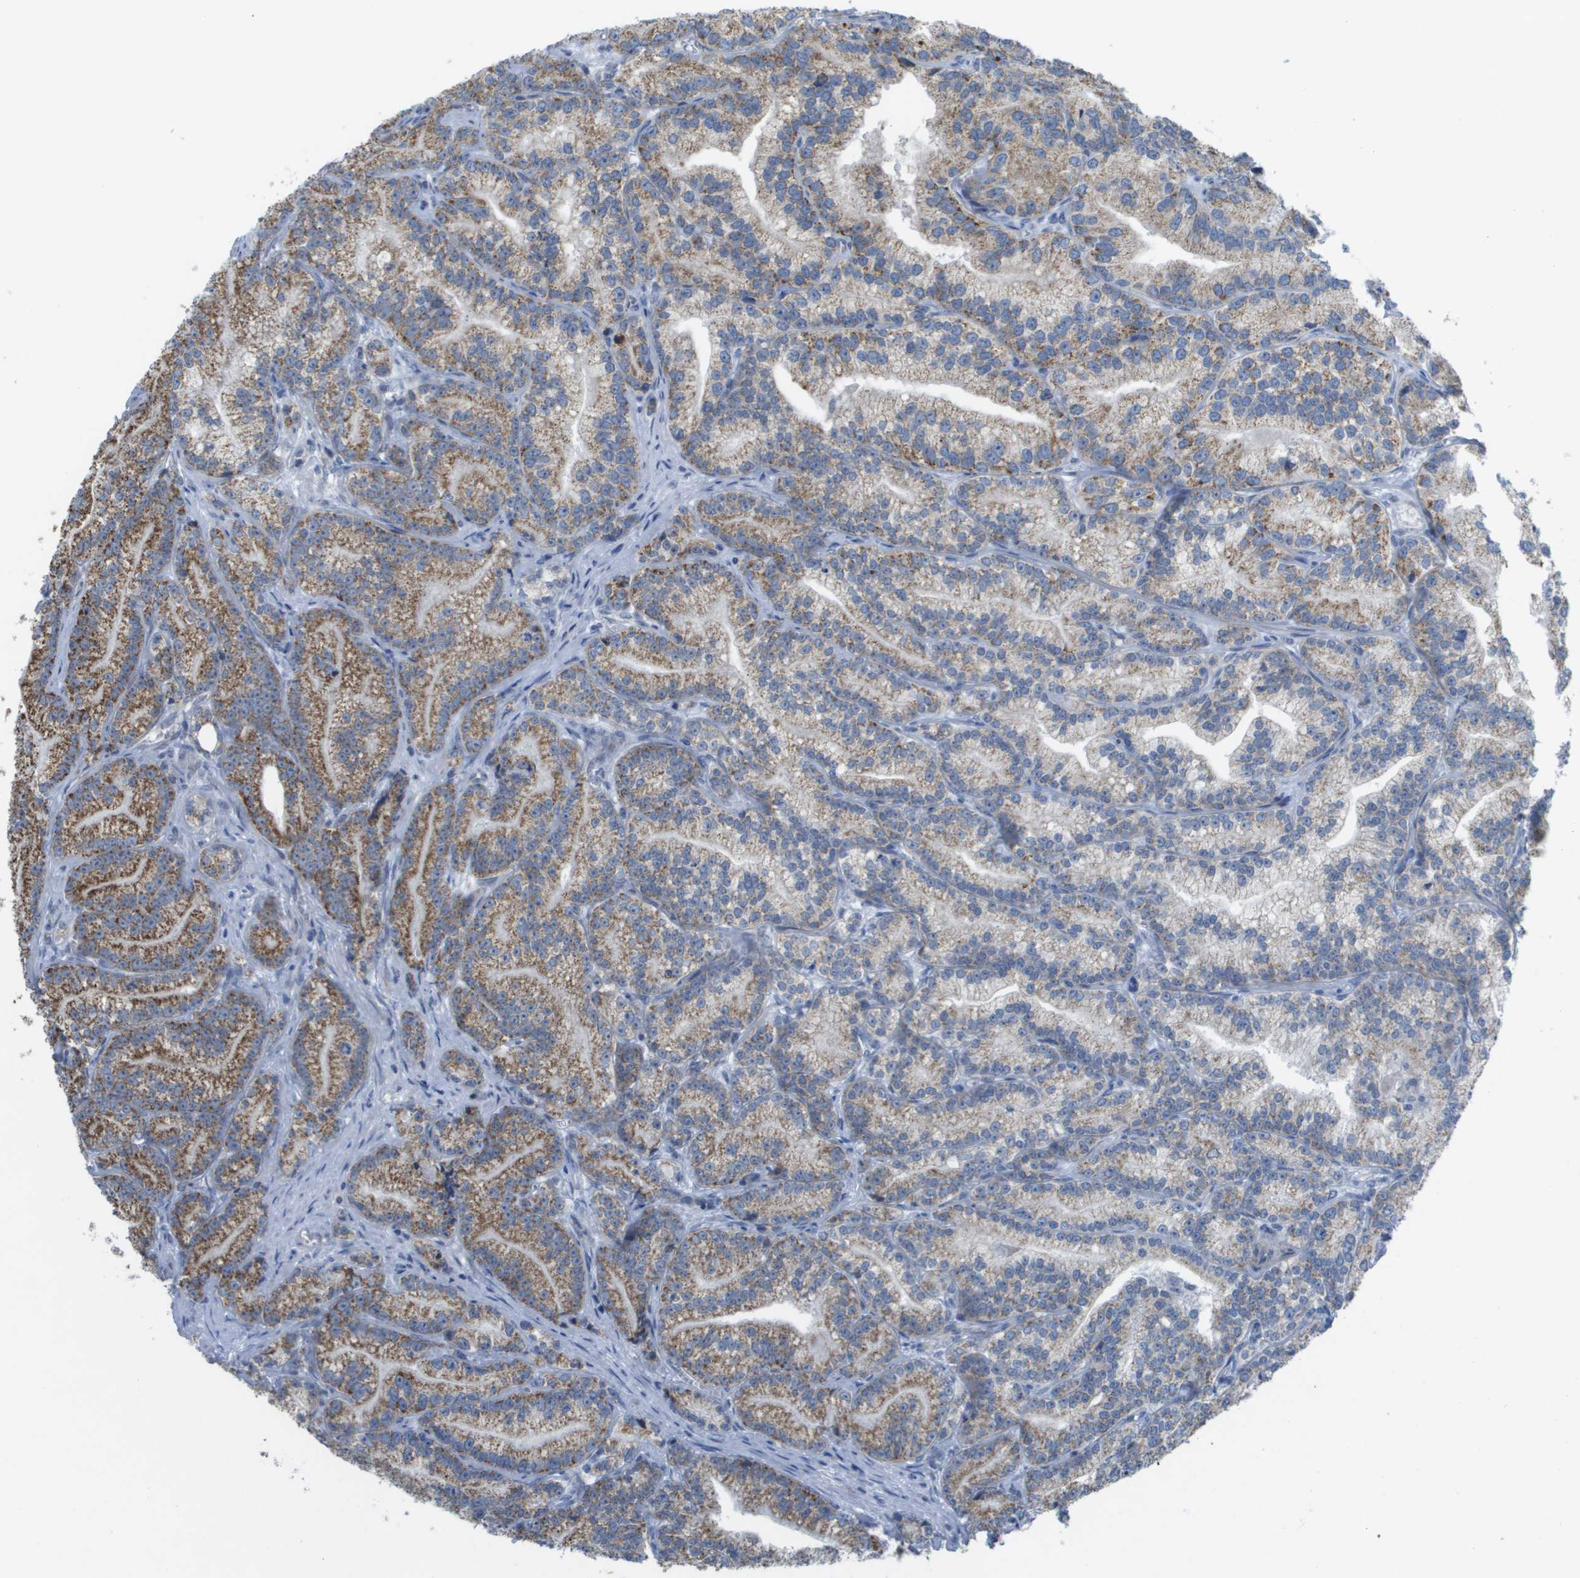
{"staining": {"intensity": "moderate", "quantity": ">75%", "location": "cytoplasmic/membranous"}, "tissue": "prostate cancer", "cell_type": "Tumor cells", "image_type": "cancer", "snomed": [{"axis": "morphology", "description": "Adenocarcinoma, Low grade"}, {"axis": "topography", "description": "Prostate"}], "caption": "Low-grade adenocarcinoma (prostate) was stained to show a protein in brown. There is medium levels of moderate cytoplasmic/membranous positivity in about >75% of tumor cells.", "gene": "TMEM223", "patient": {"sex": "male", "age": 89}}